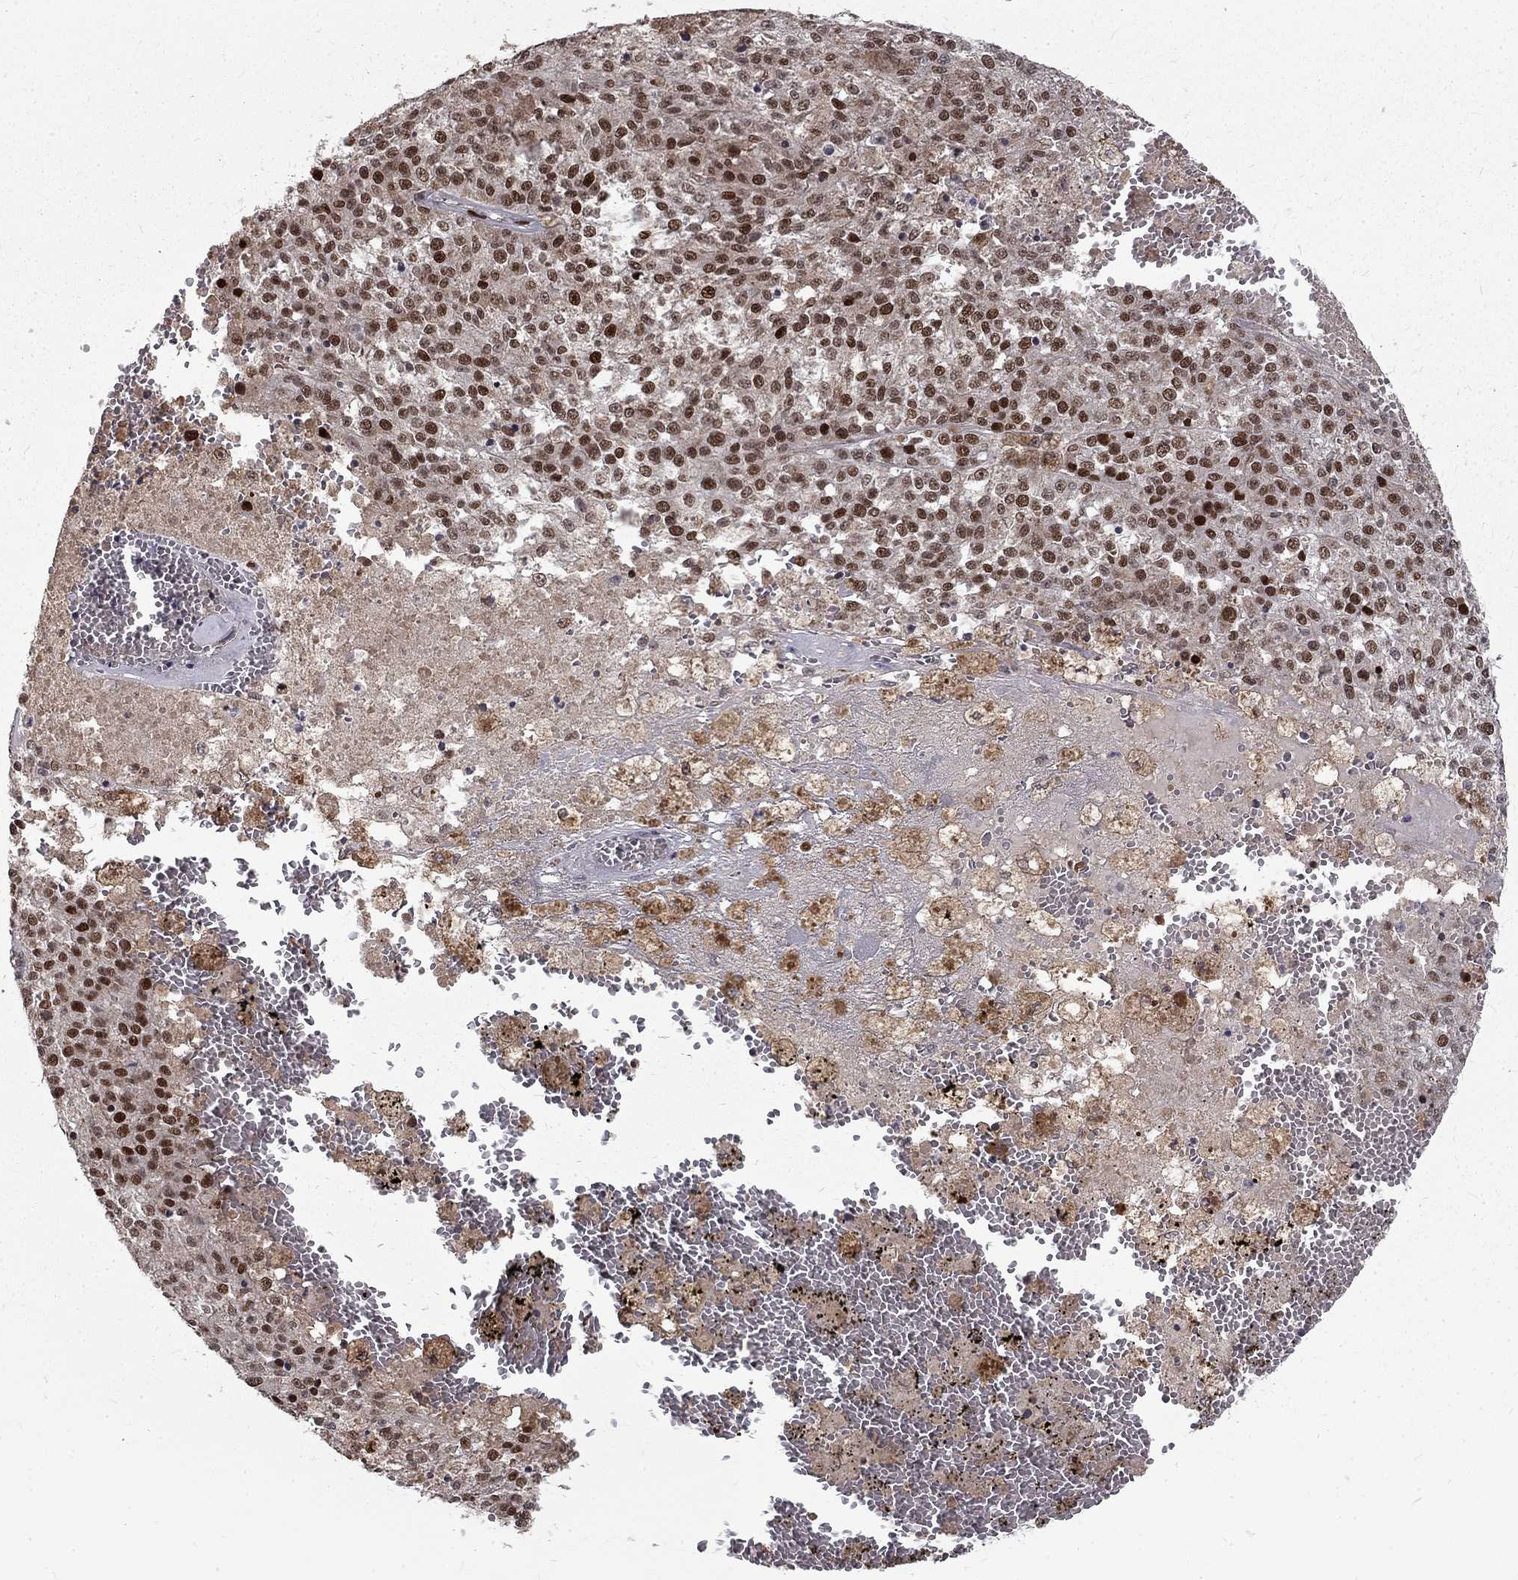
{"staining": {"intensity": "strong", "quantity": ">75%", "location": "nuclear"}, "tissue": "melanoma", "cell_type": "Tumor cells", "image_type": "cancer", "snomed": [{"axis": "morphology", "description": "Malignant melanoma, Metastatic site"}, {"axis": "topography", "description": "Lymph node"}], "caption": "Protein expression analysis of human melanoma reveals strong nuclear expression in approximately >75% of tumor cells.", "gene": "TCEAL1", "patient": {"sex": "female", "age": 64}}